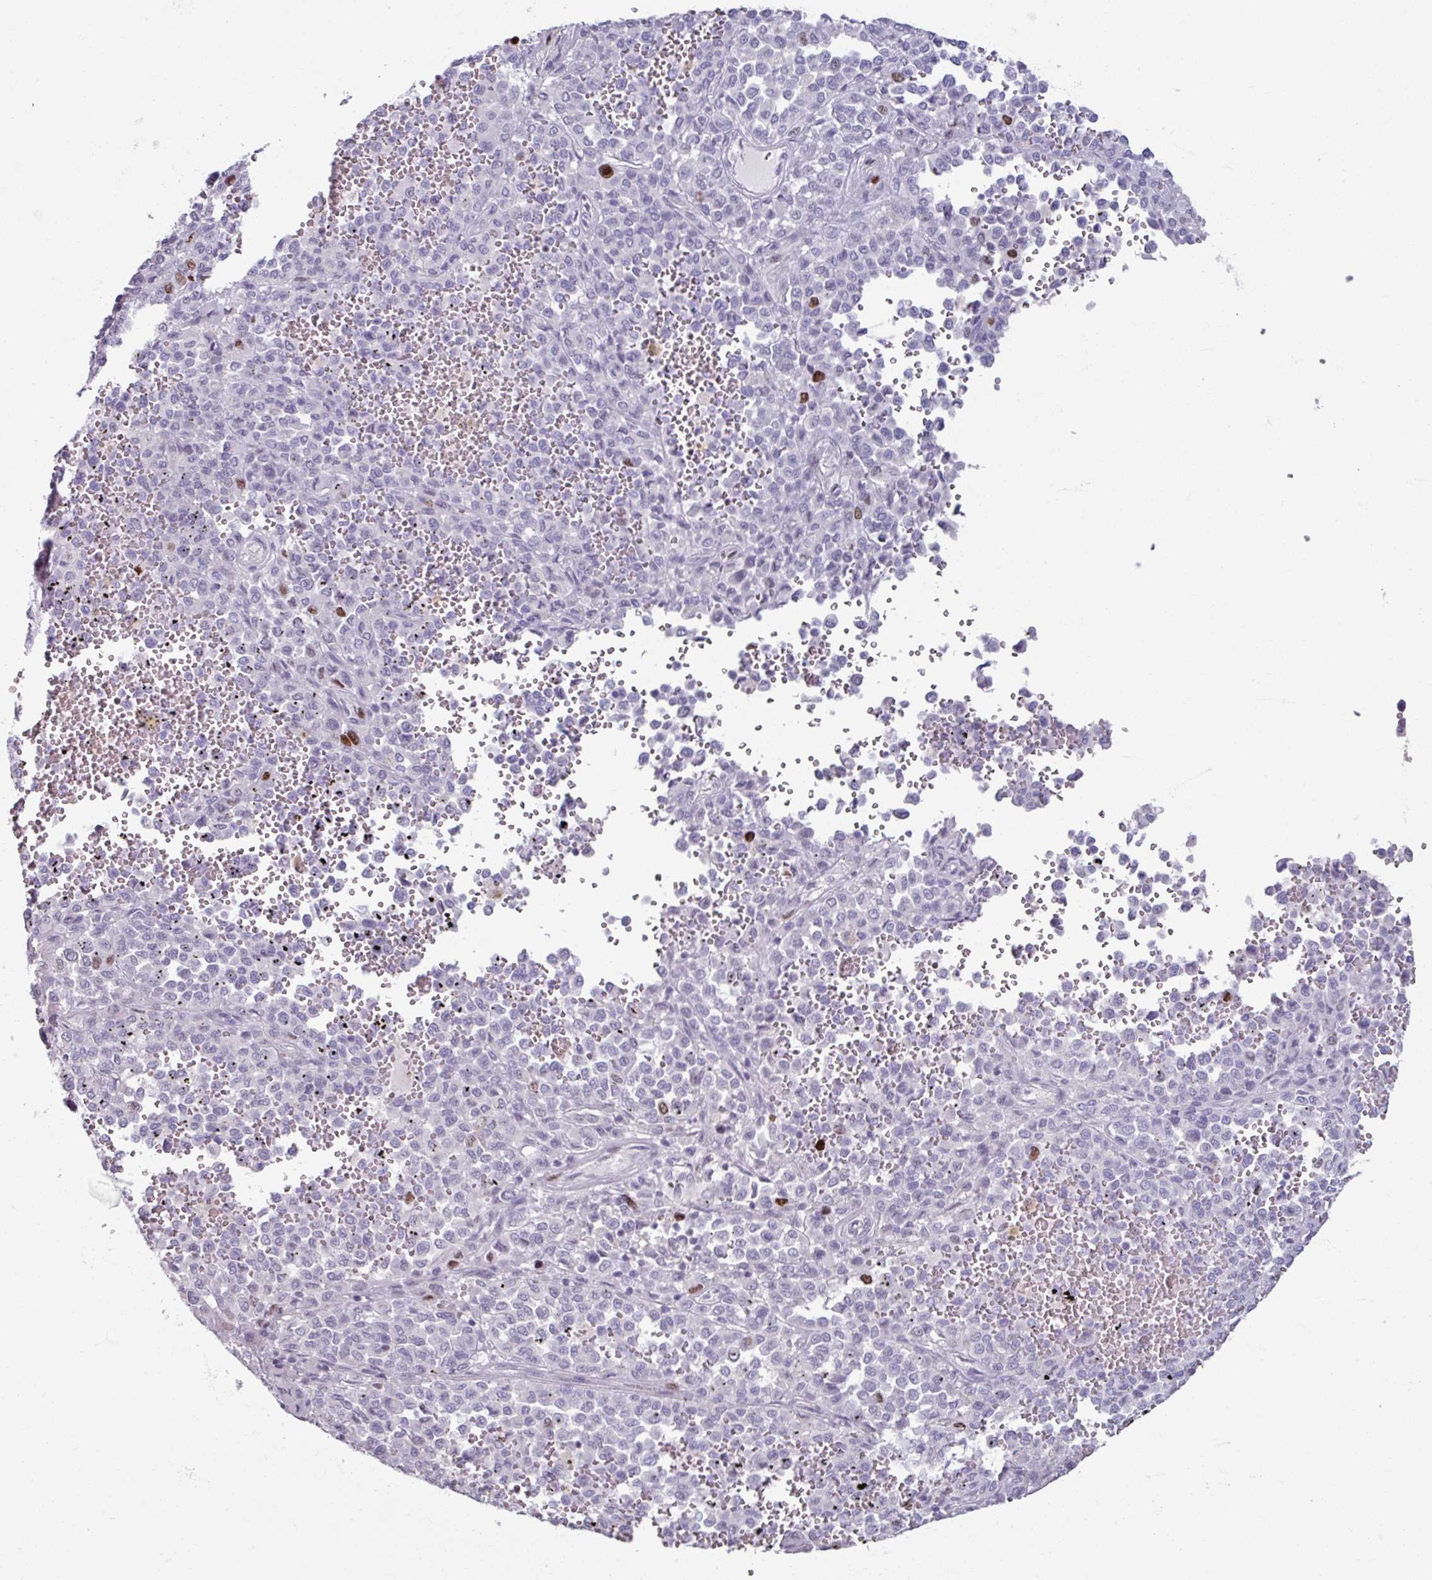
{"staining": {"intensity": "strong", "quantity": "<25%", "location": "nuclear"}, "tissue": "melanoma", "cell_type": "Tumor cells", "image_type": "cancer", "snomed": [{"axis": "morphology", "description": "Malignant melanoma, Metastatic site"}, {"axis": "topography", "description": "Pancreas"}], "caption": "A brown stain labels strong nuclear positivity of a protein in human malignant melanoma (metastatic site) tumor cells.", "gene": "ATAD2", "patient": {"sex": "female", "age": 30}}